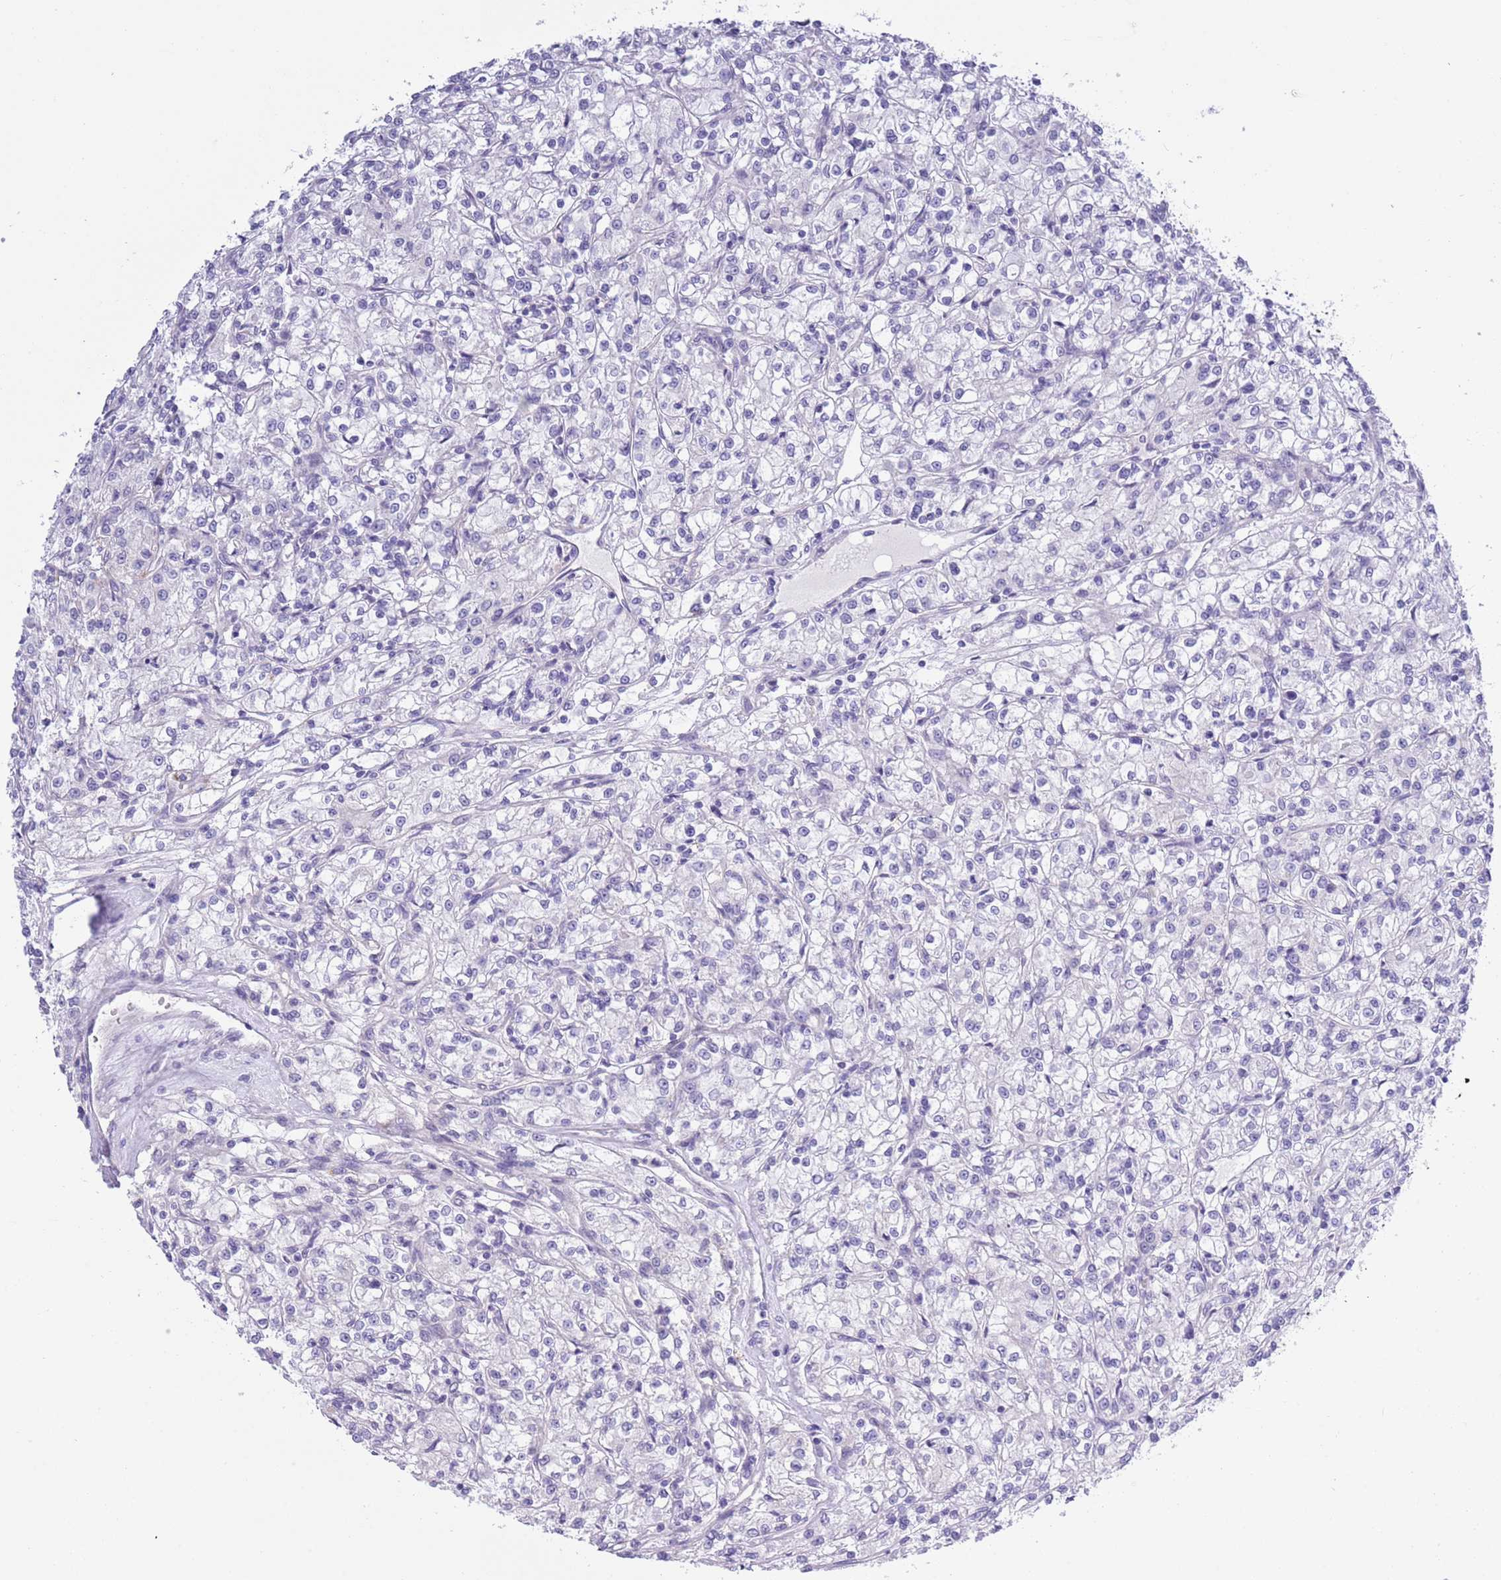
{"staining": {"intensity": "negative", "quantity": "none", "location": "none"}, "tissue": "renal cancer", "cell_type": "Tumor cells", "image_type": "cancer", "snomed": [{"axis": "morphology", "description": "Adenocarcinoma, NOS"}, {"axis": "topography", "description": "Kidney"}], "caption": "Image shows no significant protein positivity in tumor cells of renal adenocarcinoma. (Immunohistochemistry, brightfield microscopy, high magnification).", "gene": "NET1", "patient": {"sex": "female", "age": 59}}